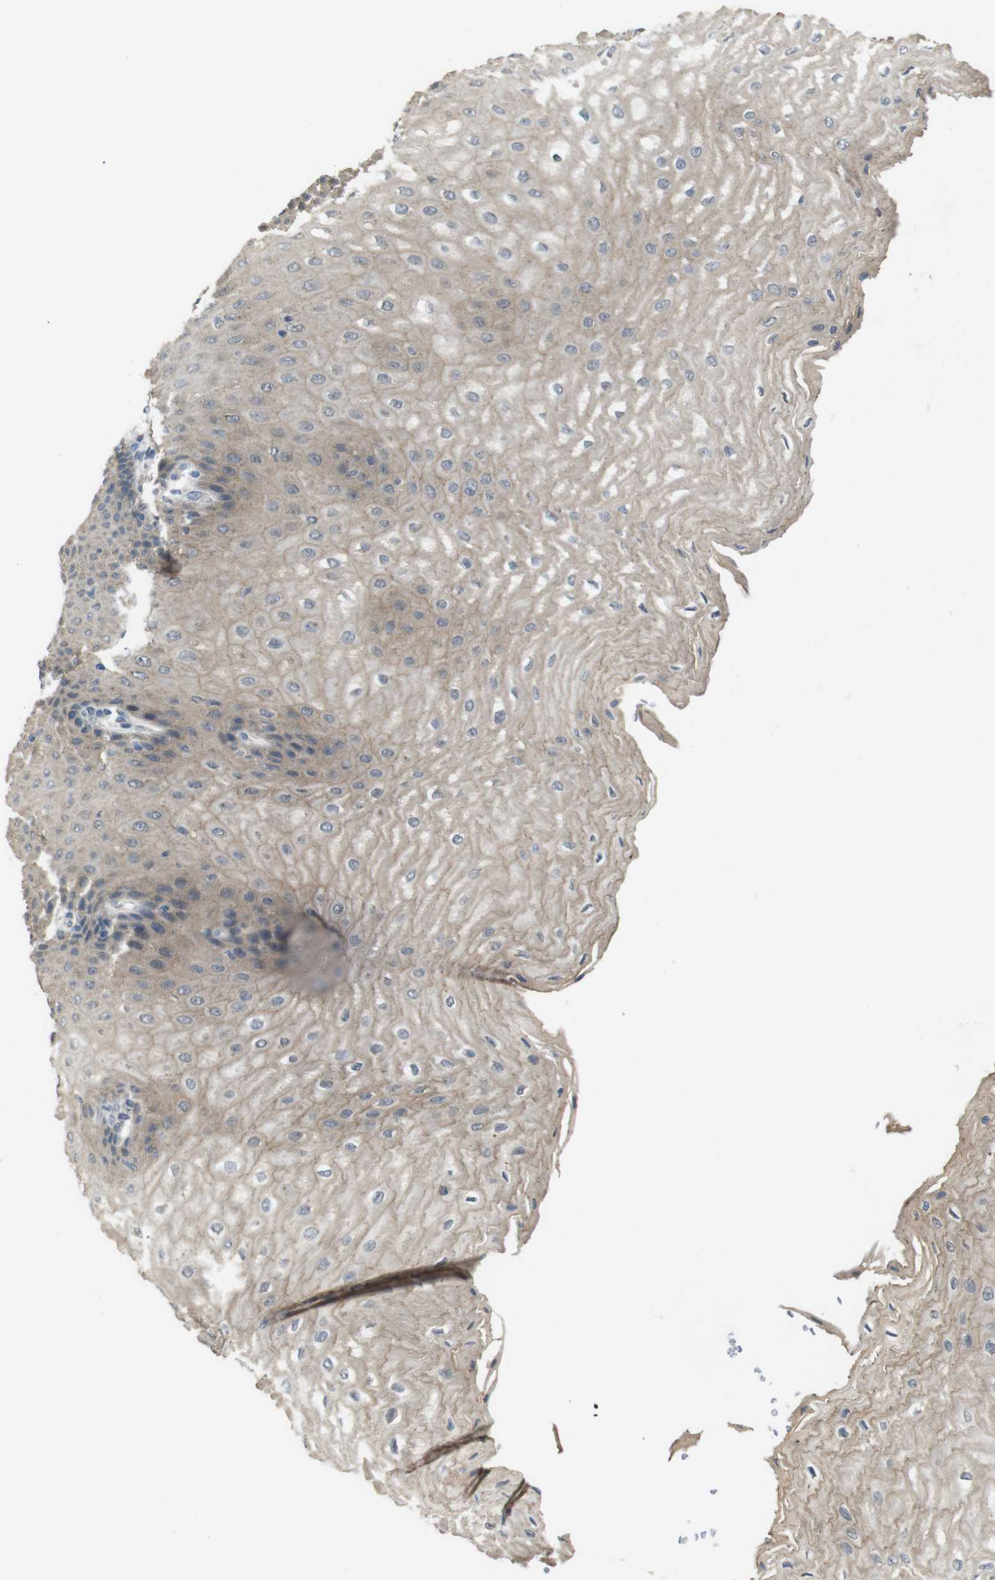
{"staining": {"intensity": "weak", "quantity": ">75%", "location": "cytoplasmic/membranous"}, "tissue": "esophagus", "cell_type": "Squamous epithelial cells", "image_type": "normal", "snomed": [{"axis": "morphology", "description": "Normal tissue, NOS"}, {"axis": "topography", "description": "Esophagus"}], "caption": "Squamous epithelial cells reveal low levels of weak cytoplasmic/membranous expression in approximately >75% of cells in benign esophagus.", "gene": "CDC34", "patient": {"sex": "male", "age": 54}}